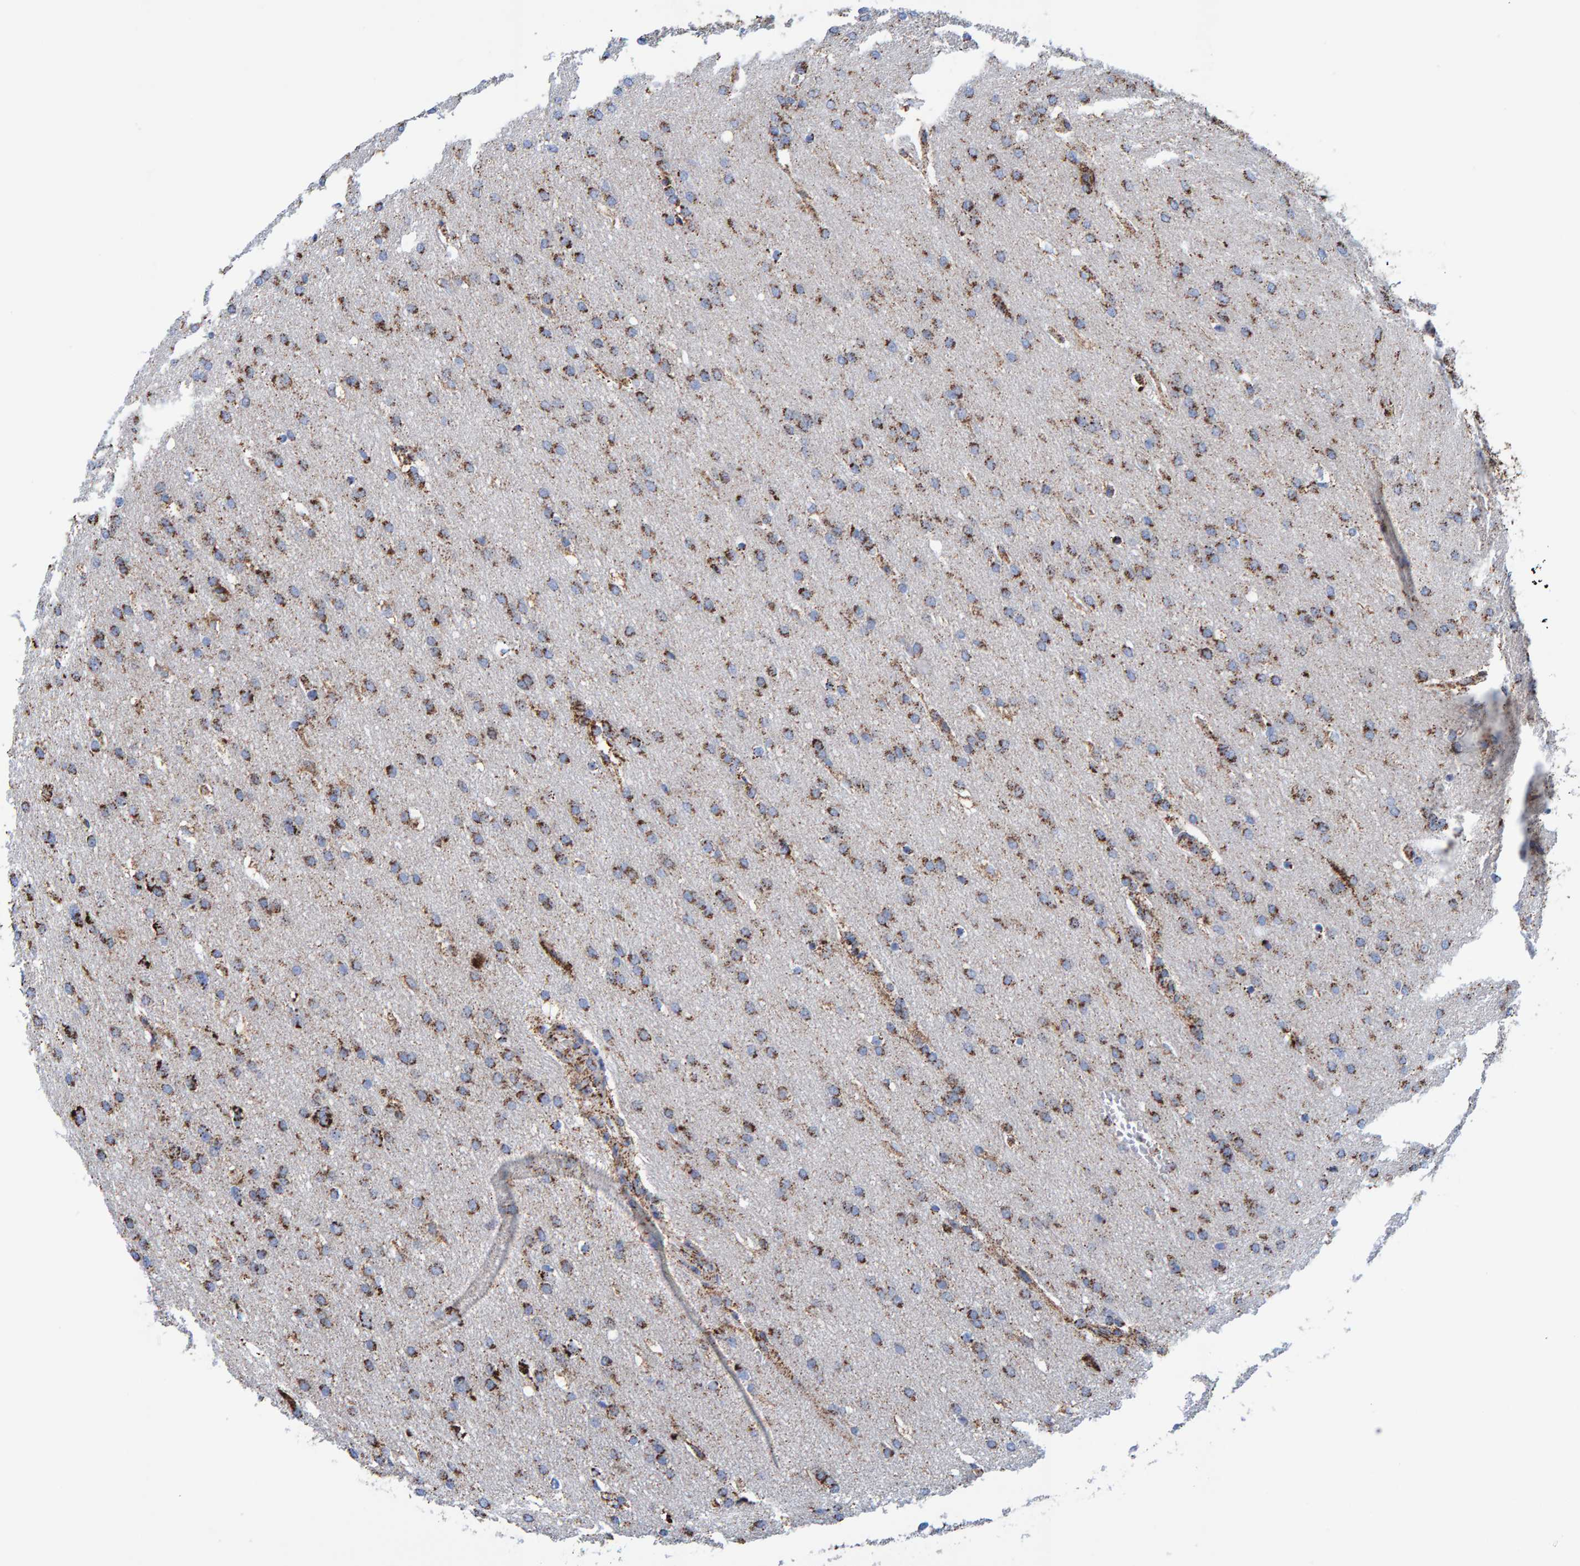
{"staining": {"intensity": "strong", "quantity": ">75%", "location": "cytoplasmic/membranous"}, "tissue": "glioma", "cell_type": "Tumor cells", "image_type": "cancer", "snomed": [{"axis": "morphology", "description": "Glioma, malignant, Low grade"}, {"axis": "topography", "description": "Brain"}], "caption": "Low-grade glioma (malignant) stained with a protein marker displays strong staining in tumor cells.", "gene": "ENSG00000262660", "patient": {"sex": "female", "age": 37}}